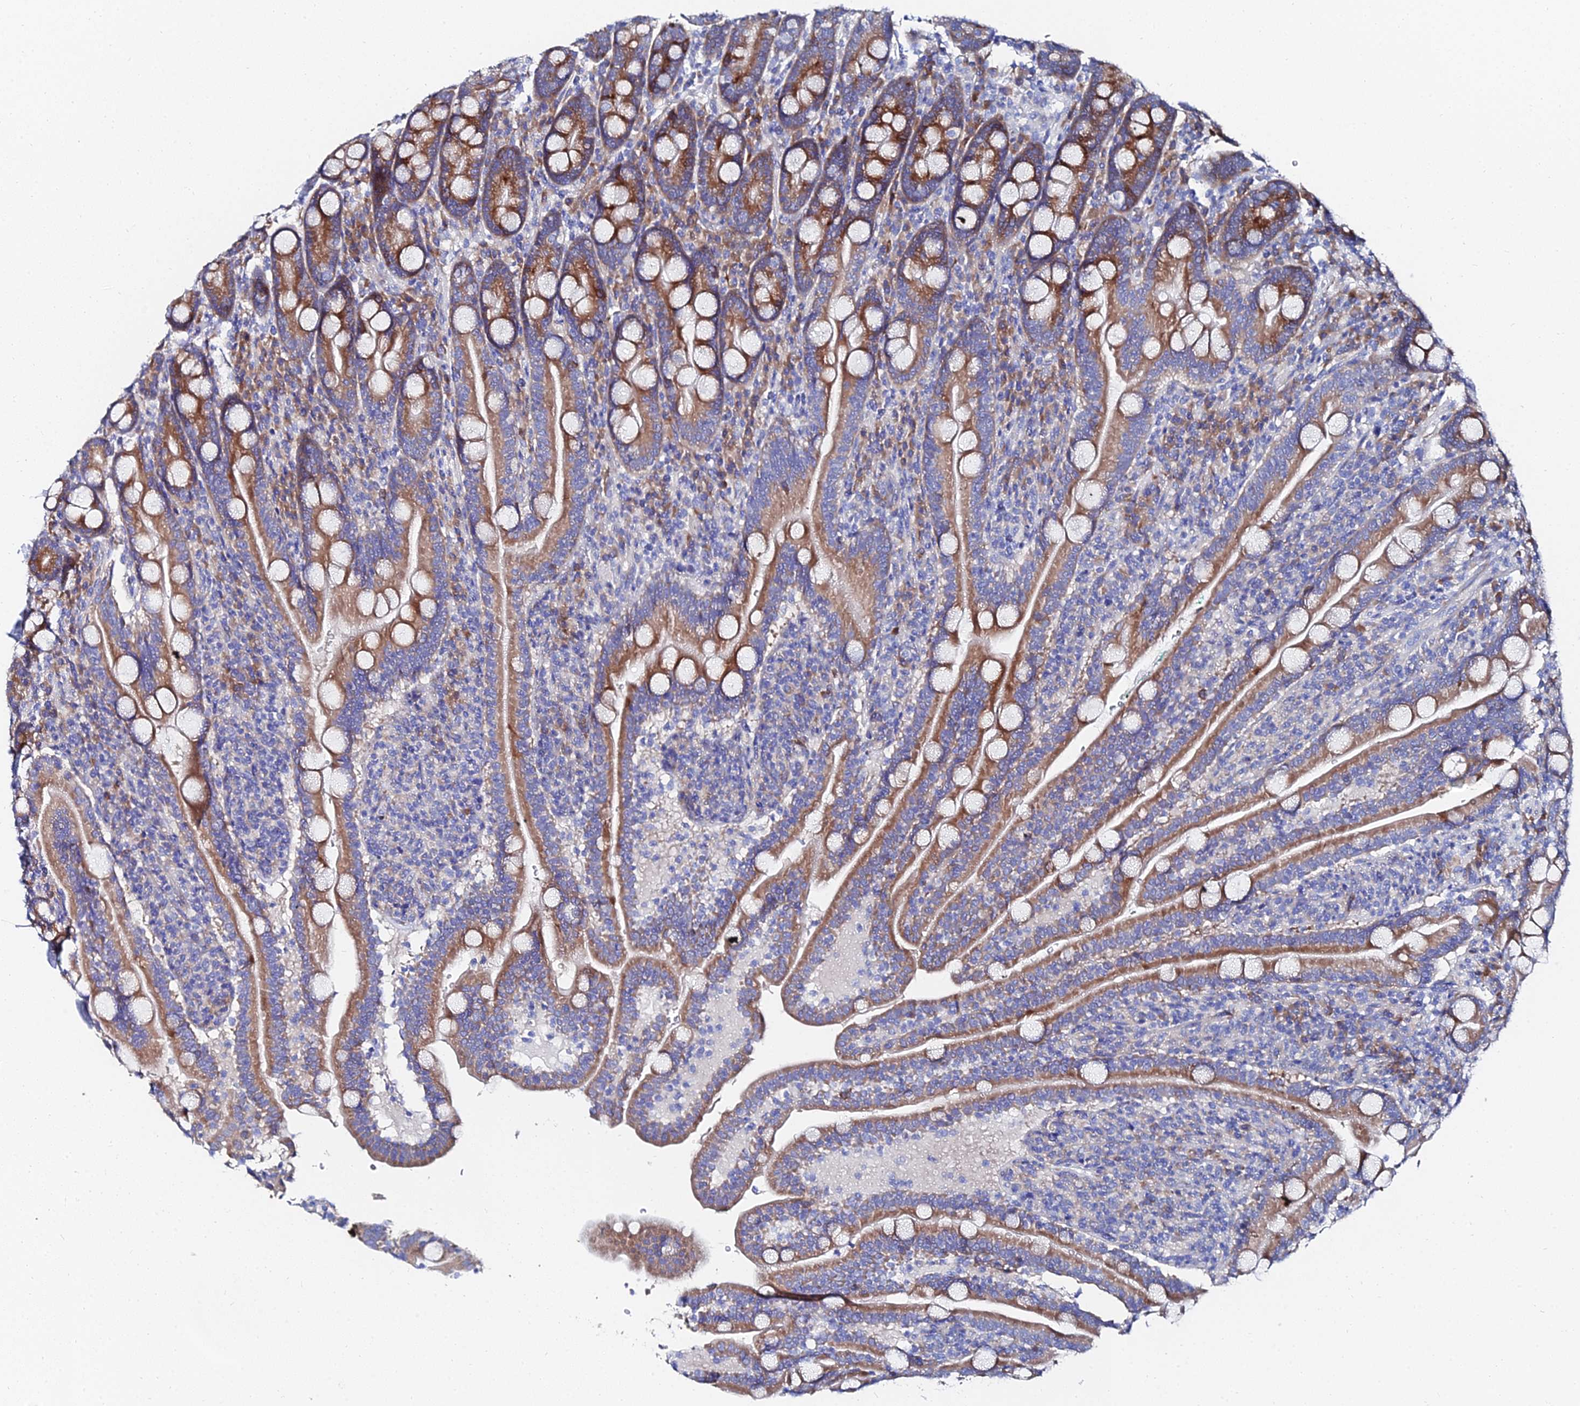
{"staining": {"intensity": "moderate", "quantity": ">75%", "location": "cytoplasmic/membranous"}, "tissue": "duodenum", "cell_type": "Glandular cells", "image_type": "normal", "snomed": [{"axis": "morphology", "description": "Normal tissue, NOS"}, {"axis": "topography", "description": "Duodenum"}], "caption": "High-magnification brightfield microscopy of benign duodenum stained with DAB (3,3'-diaminobenzidine) (brown) and counterstained with hematoxylin (blue). glandular cells exhibit moderate cytoplasmic/membranous expression is appreciated in approximately>75% of cells. (DAB (3,3'-diaminobenzidine) IHC with brightfield microscopy, high magnification).", "gene": "PTTG1", "patient": {"sex": "male", "age": 35}}